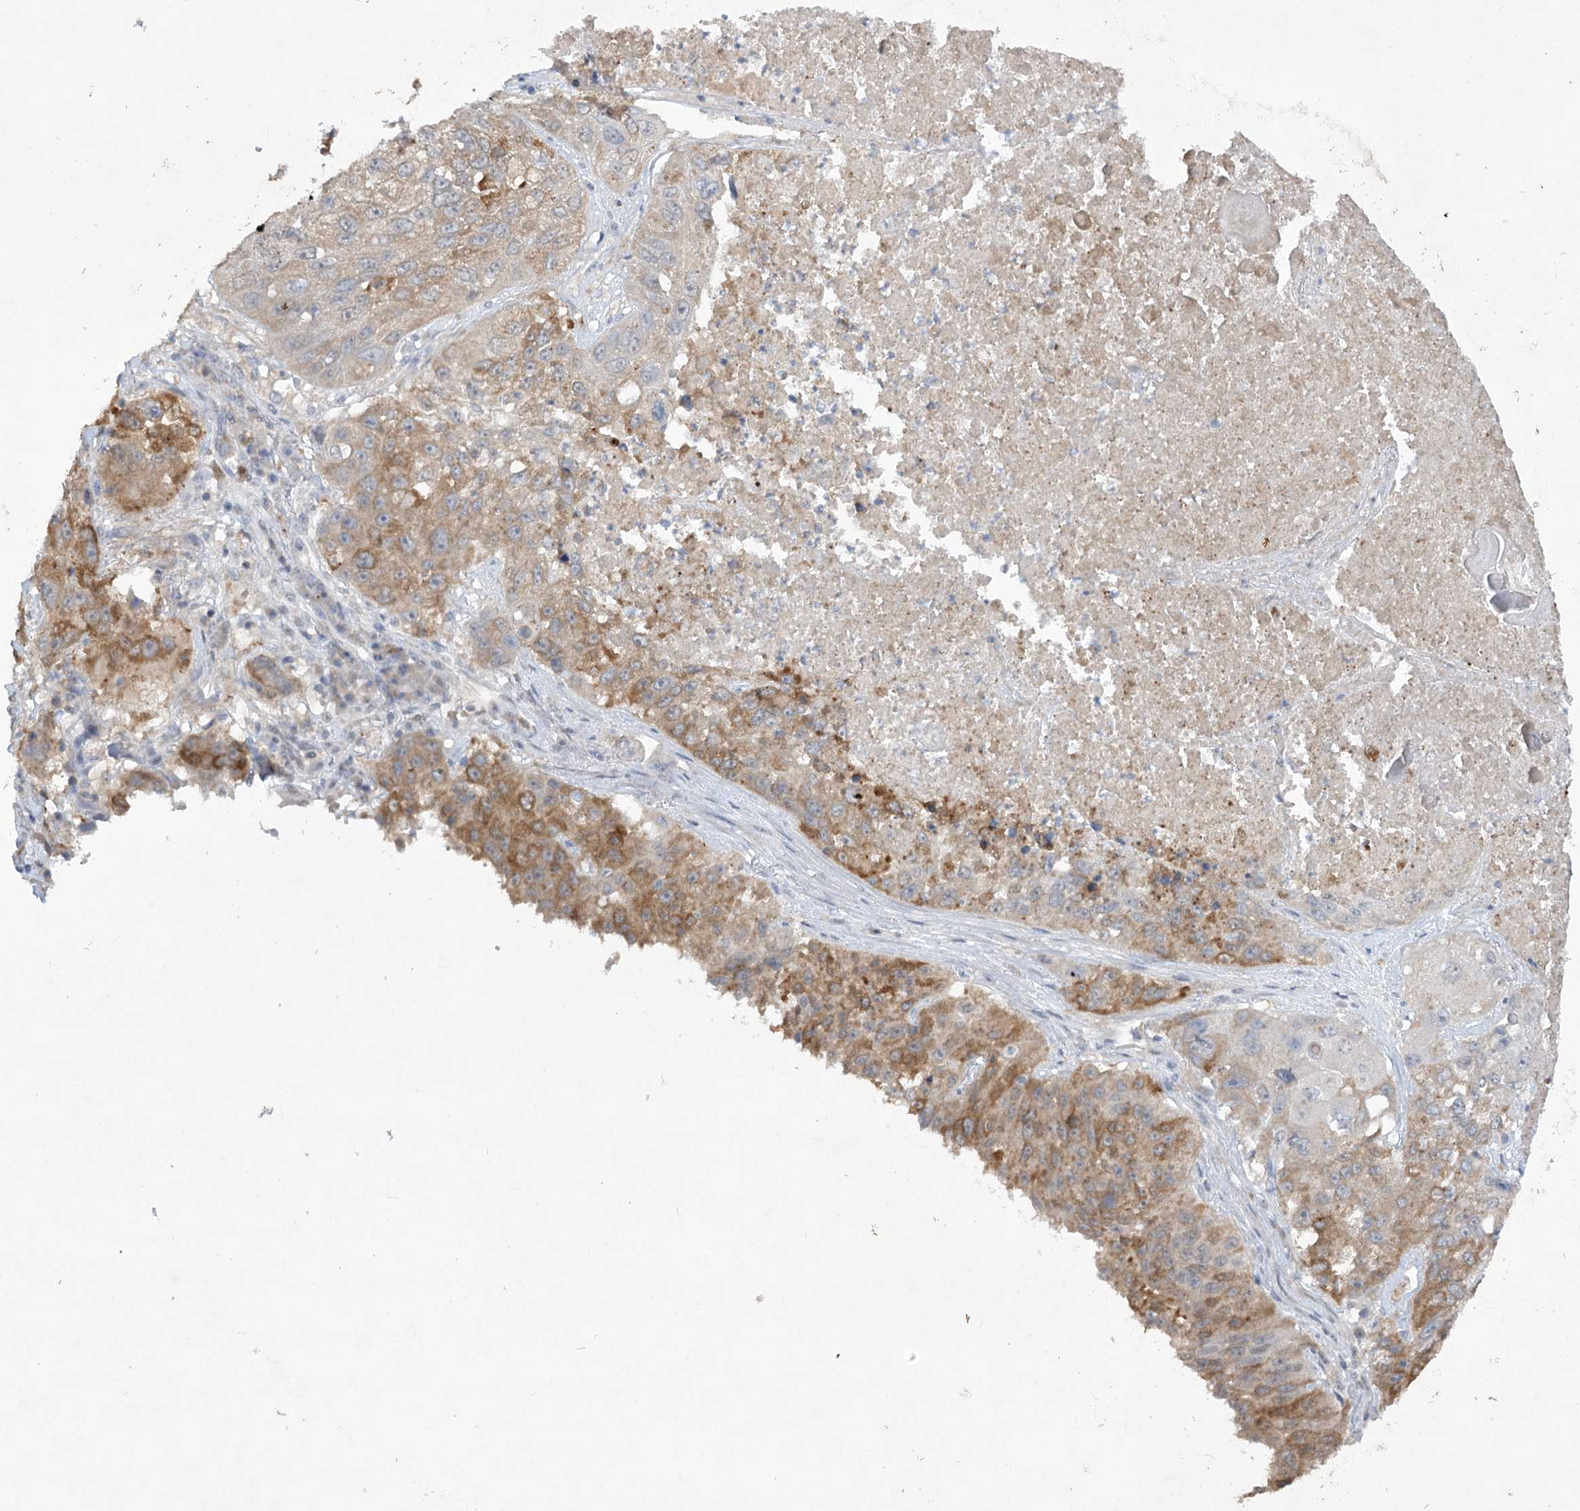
{"staining": {"intensity": "moderate", "quantity": ">75%", "location": "cytoplasmic/membranous"}, "tissue": "lung cancer", "cell_type": "Tumor cells", "image_type": "cancer", "snomed": [{"axis": "morphology", "description": "Squamous cell carcinoma, NOS"}, {"axis": "topography", "description": "Lung"}], "caption": "A high-resolution photomicrograph shows immunohistochemistry (IHC) staining of squamous cell carcinoma (lung), which demonstrates moderate cytoplasmic/membranous positivity in about >75% of tumor cells.", "gene": "TRAF3IP1", "patient": {"sex": "male", "age": 61}}